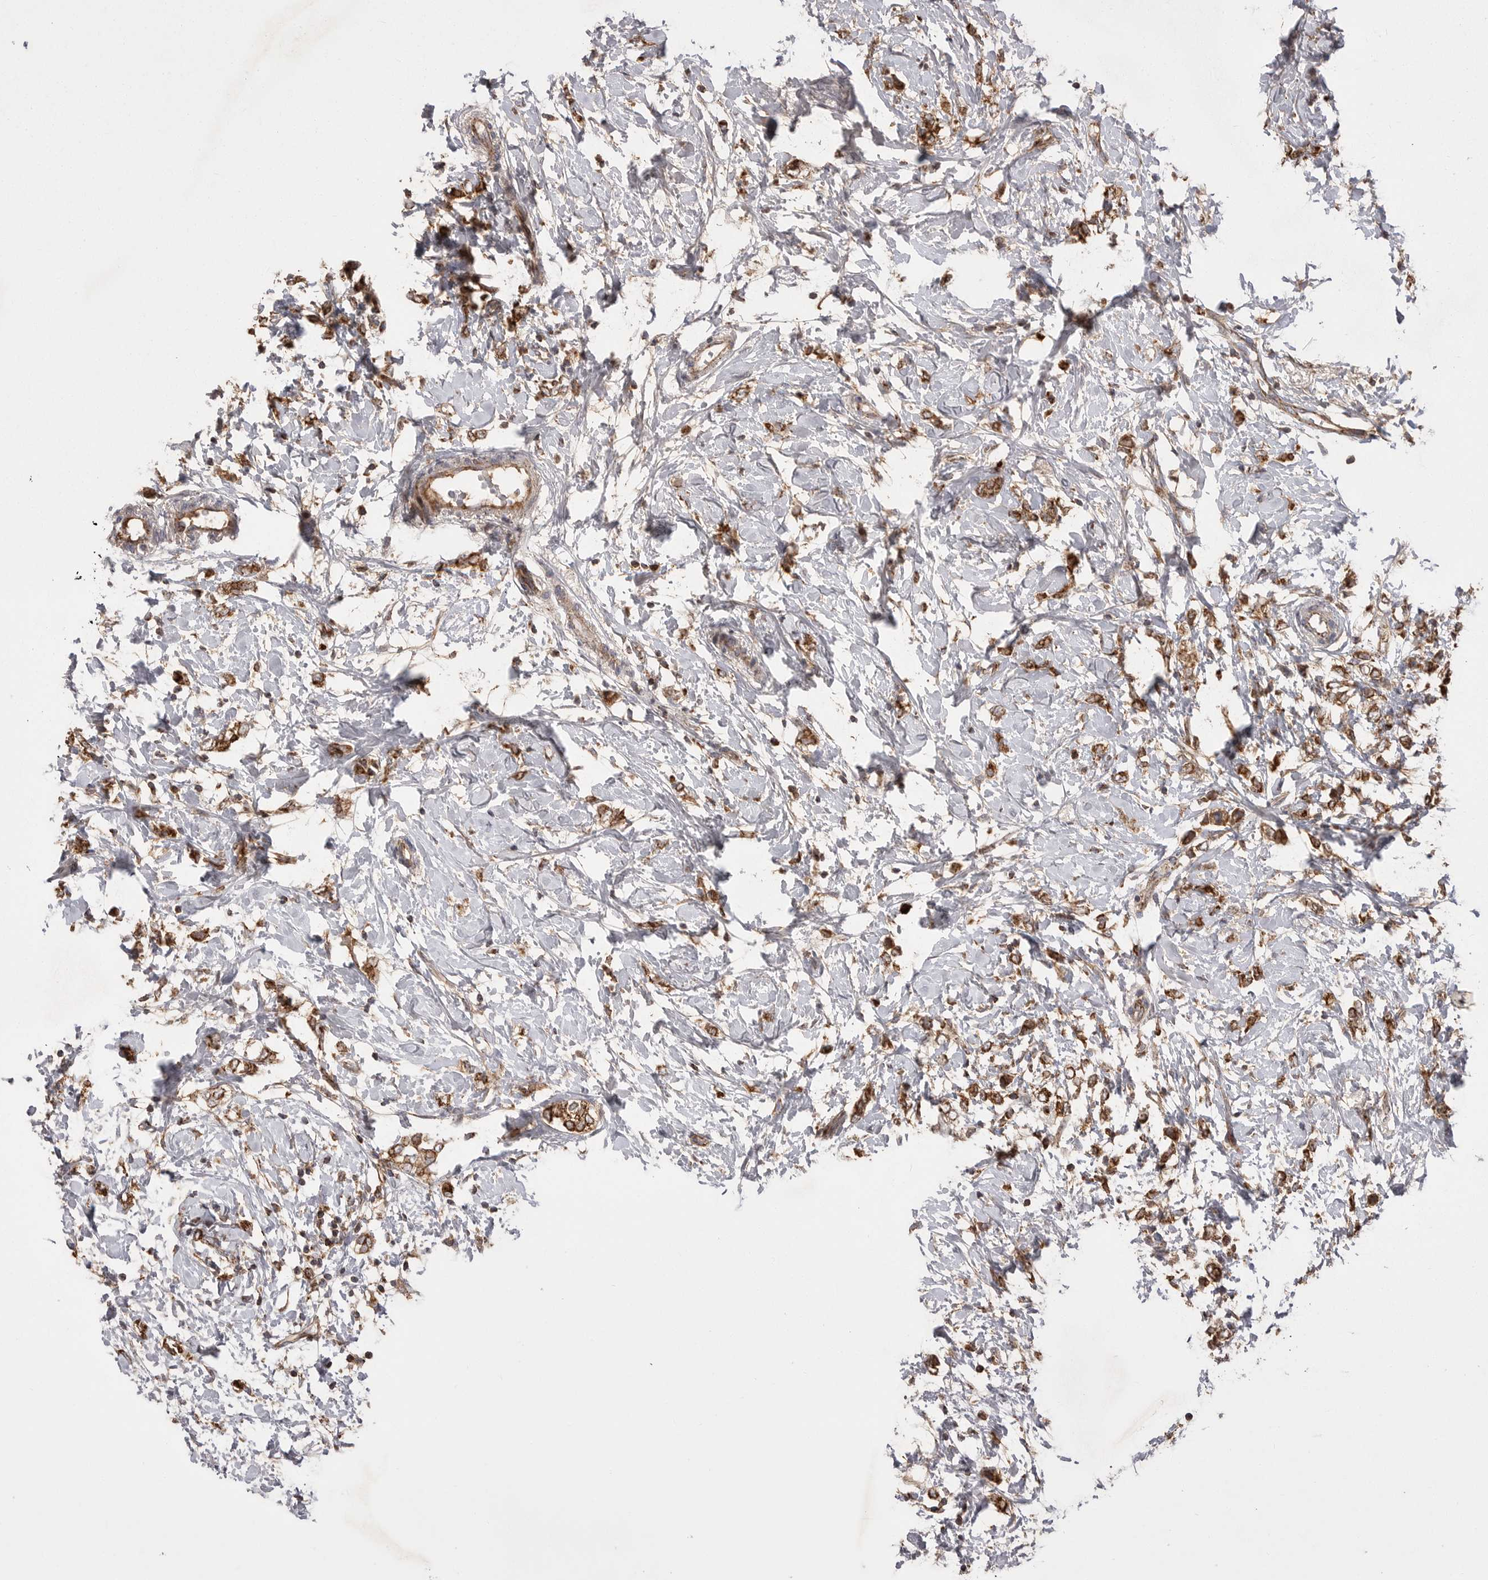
{"staining": {"intensity": "moderate", "quantity": ">75%", "location": "cytoplasmic/membranous"}, "tissue": "breast cancer", "cell_type": "Tumor cells", "image_type": "cancer", "snomed": [{"axis": "morphology", "description": "Normal tissue, NOS"}, {"axis": "morphology", "description": "Lobular carcinoma"}, {"axis": "topography", "description": "Breast"}], "caption": "Human breast cancer stained with a brown dye exhibits moderate cytoplasmic/membranous positive staining in approximately >75% of tumor cells.", "gene": "KYAT3", "patient": {"sex": "female", "age": 47}}